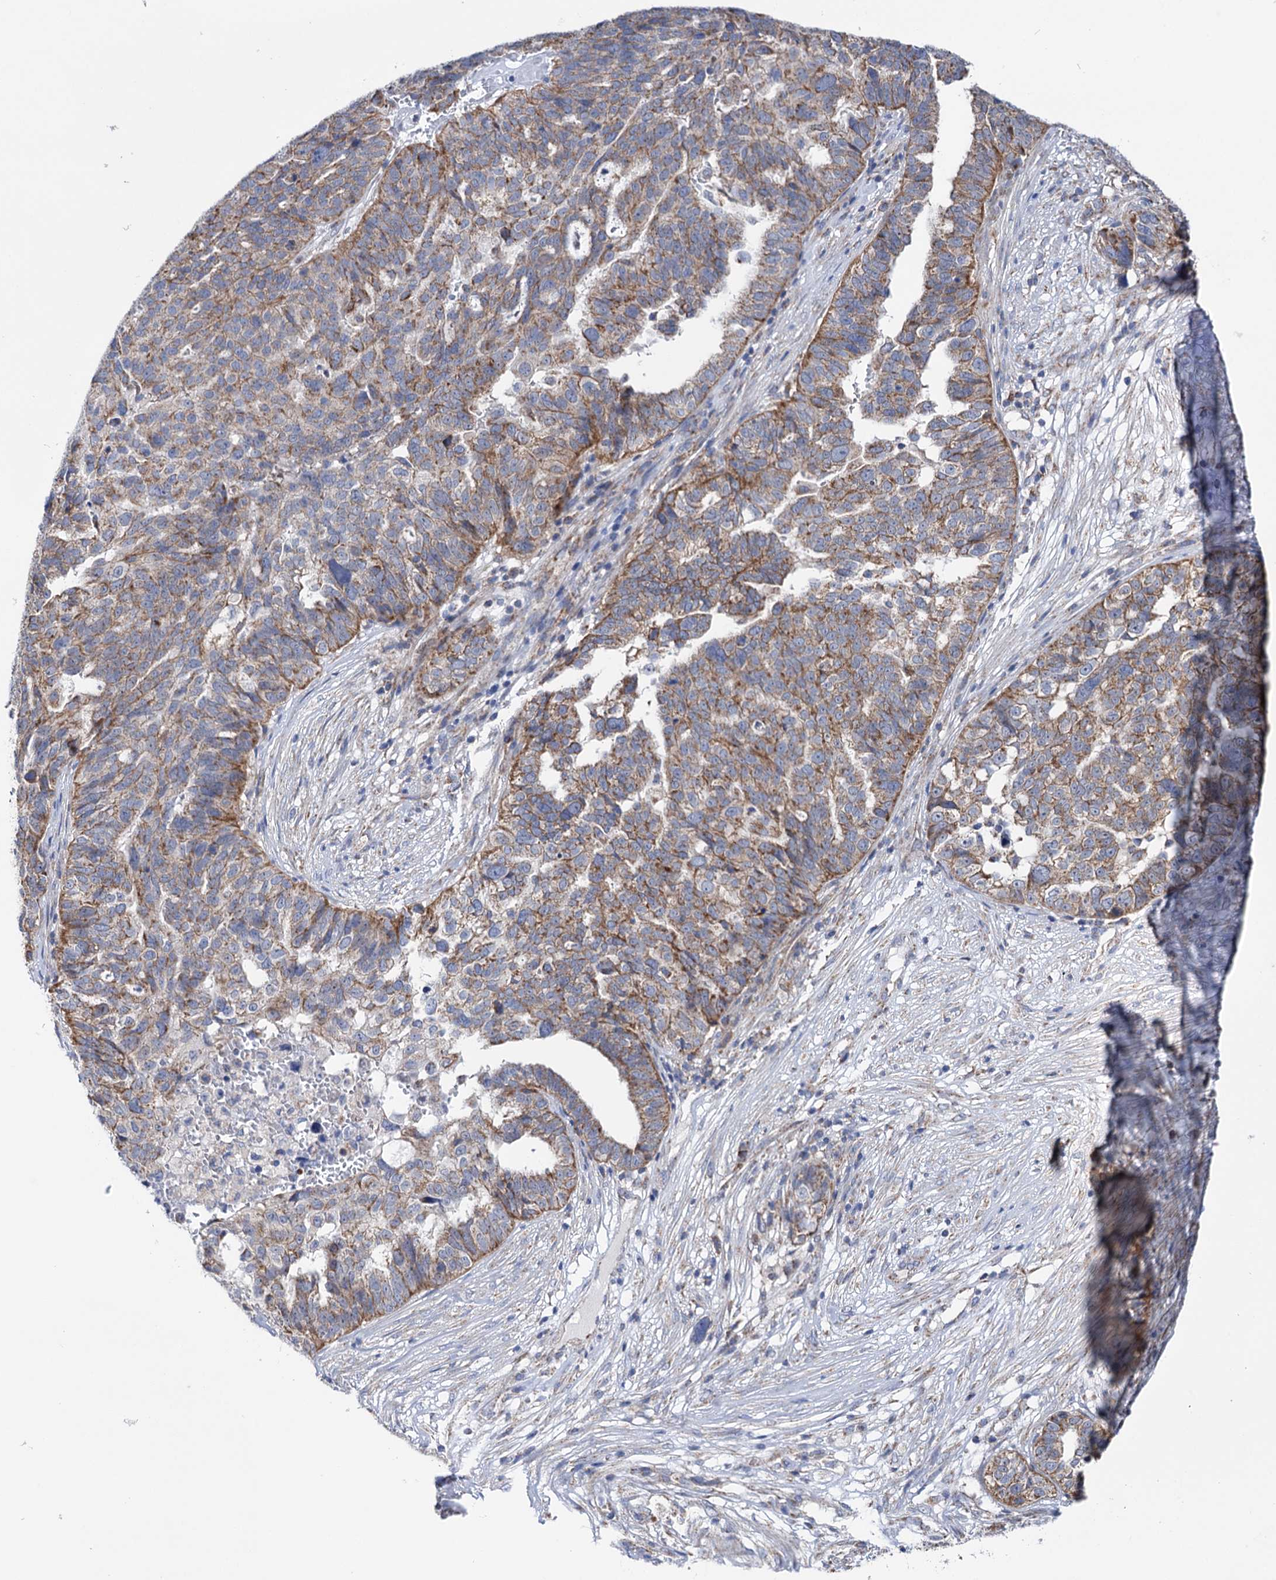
{"staining": {"intensity": "moderate", "quantity": ">75%", "location": "cytoplasmic/membranous"}, "tissue": "ovarian cancer", "cell_type": "Tumor cells", "image_type": "cancer", "snomed": [{"axis": "morphology", "description": "Cystadenocarcinoma, serous, NOS"}, {"axis": "topography", "description": "Ovary"}], "caption": "Ovarian serous cystadenocarcinoma was stained to show a protein in brown. There is medium levels of moderate cytoplasmic/membranous expression in approximately >75% of tumor cells.", "gene": "SUCLA2", "patient": {"sex": "female", "age": 59}}